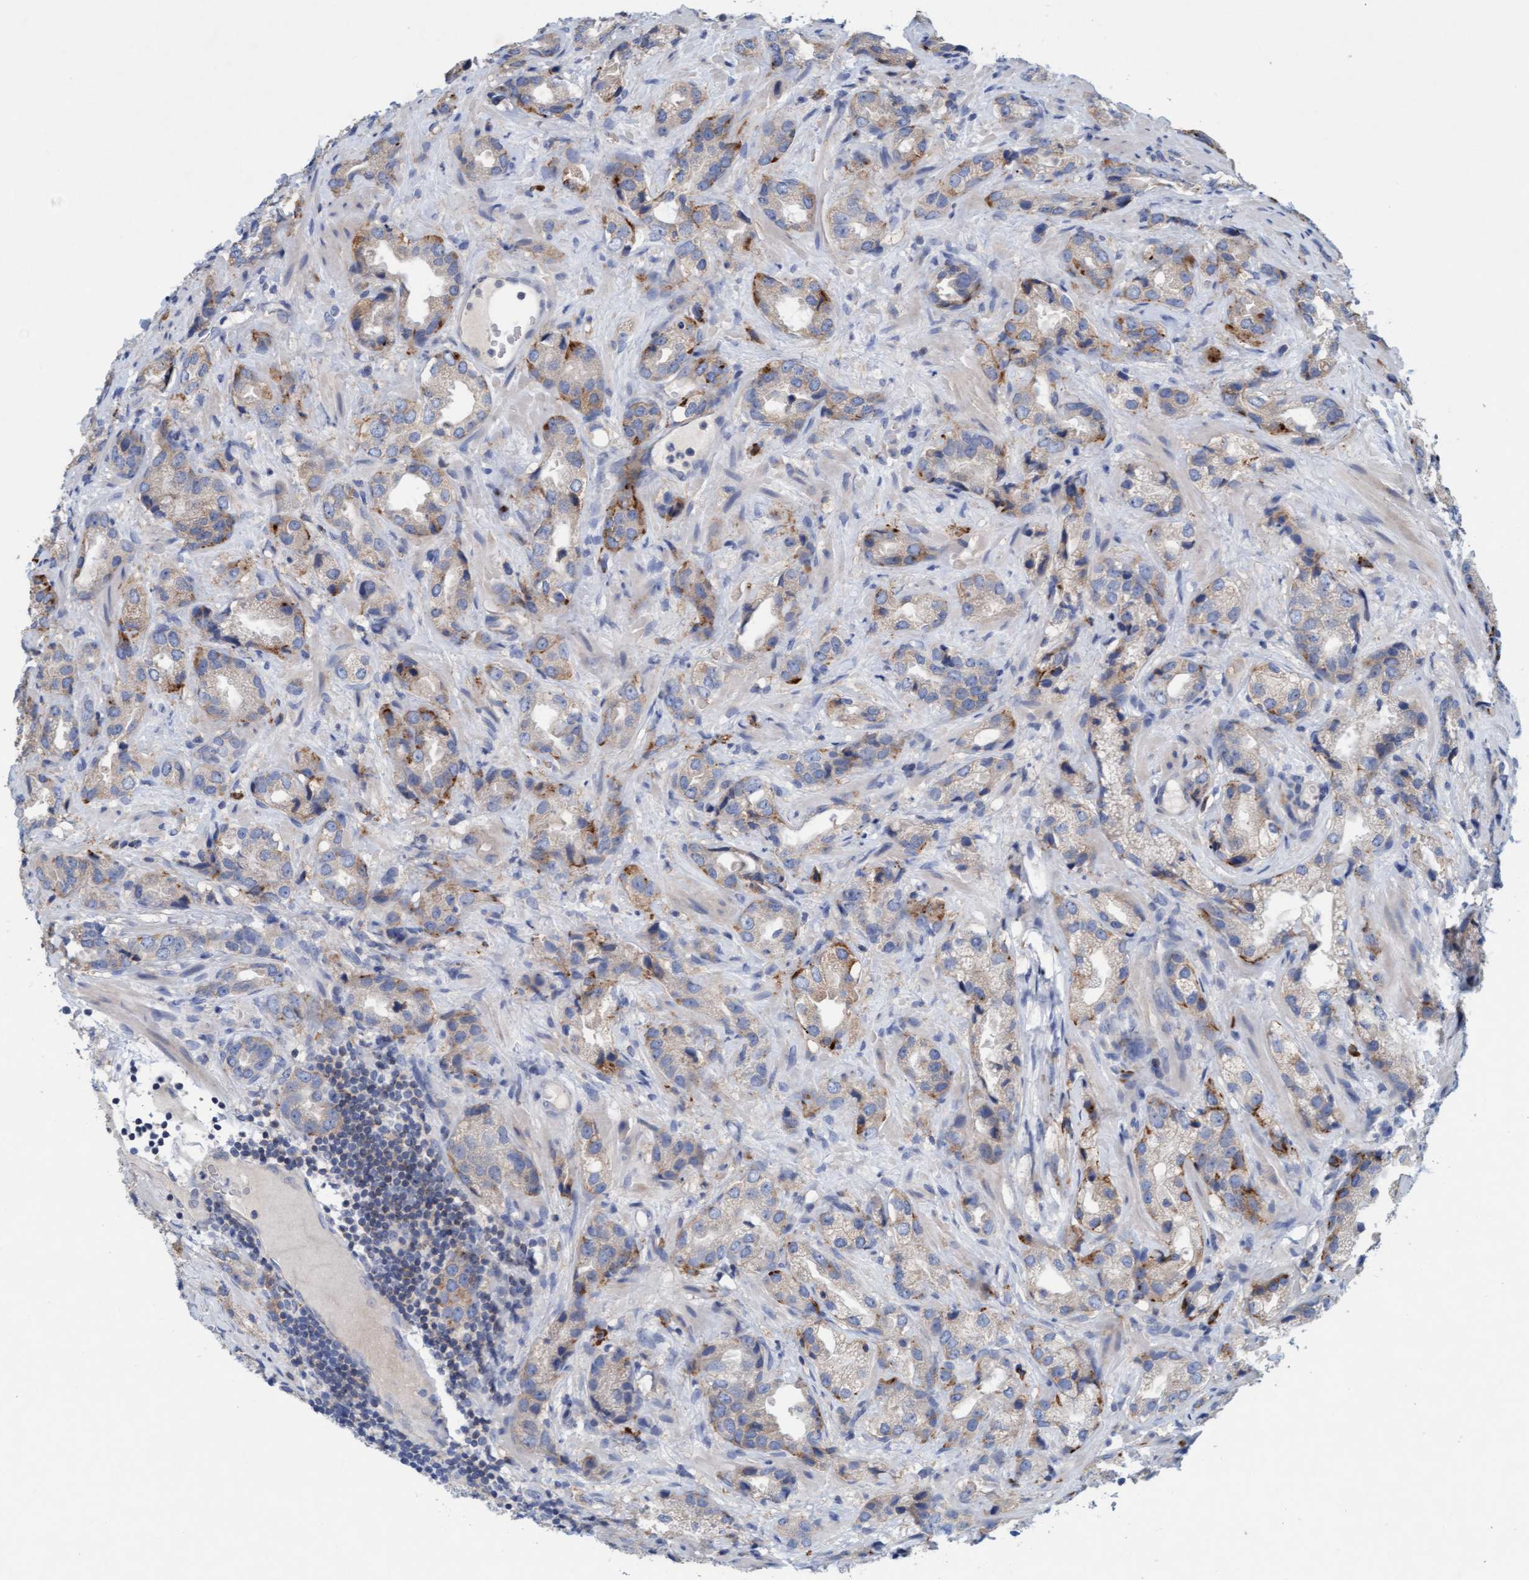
{"staining": {"intensity": "moderate", "quantity": "25%-75%", "location": "cytoplasmic/membranous"}, "tissue": "prostate cancer", "cell_type": "Tumor cells", "image_type": "cancer", "snomed": [{"axis": "morphology", "description": "Adenocarcinoma, High grade"}, {"axis": "topography", "description": "Prostate"}], "caption": "Human prostate cancer (high-grade adenocarcinoma) stained with a brown dye exhibits moderate cytoplasmic/membranous positive expression in approximately 25%-75% of tumor cells.", "gene": "SIGIRR", "patient": {"sex": "male", "age": 63}}